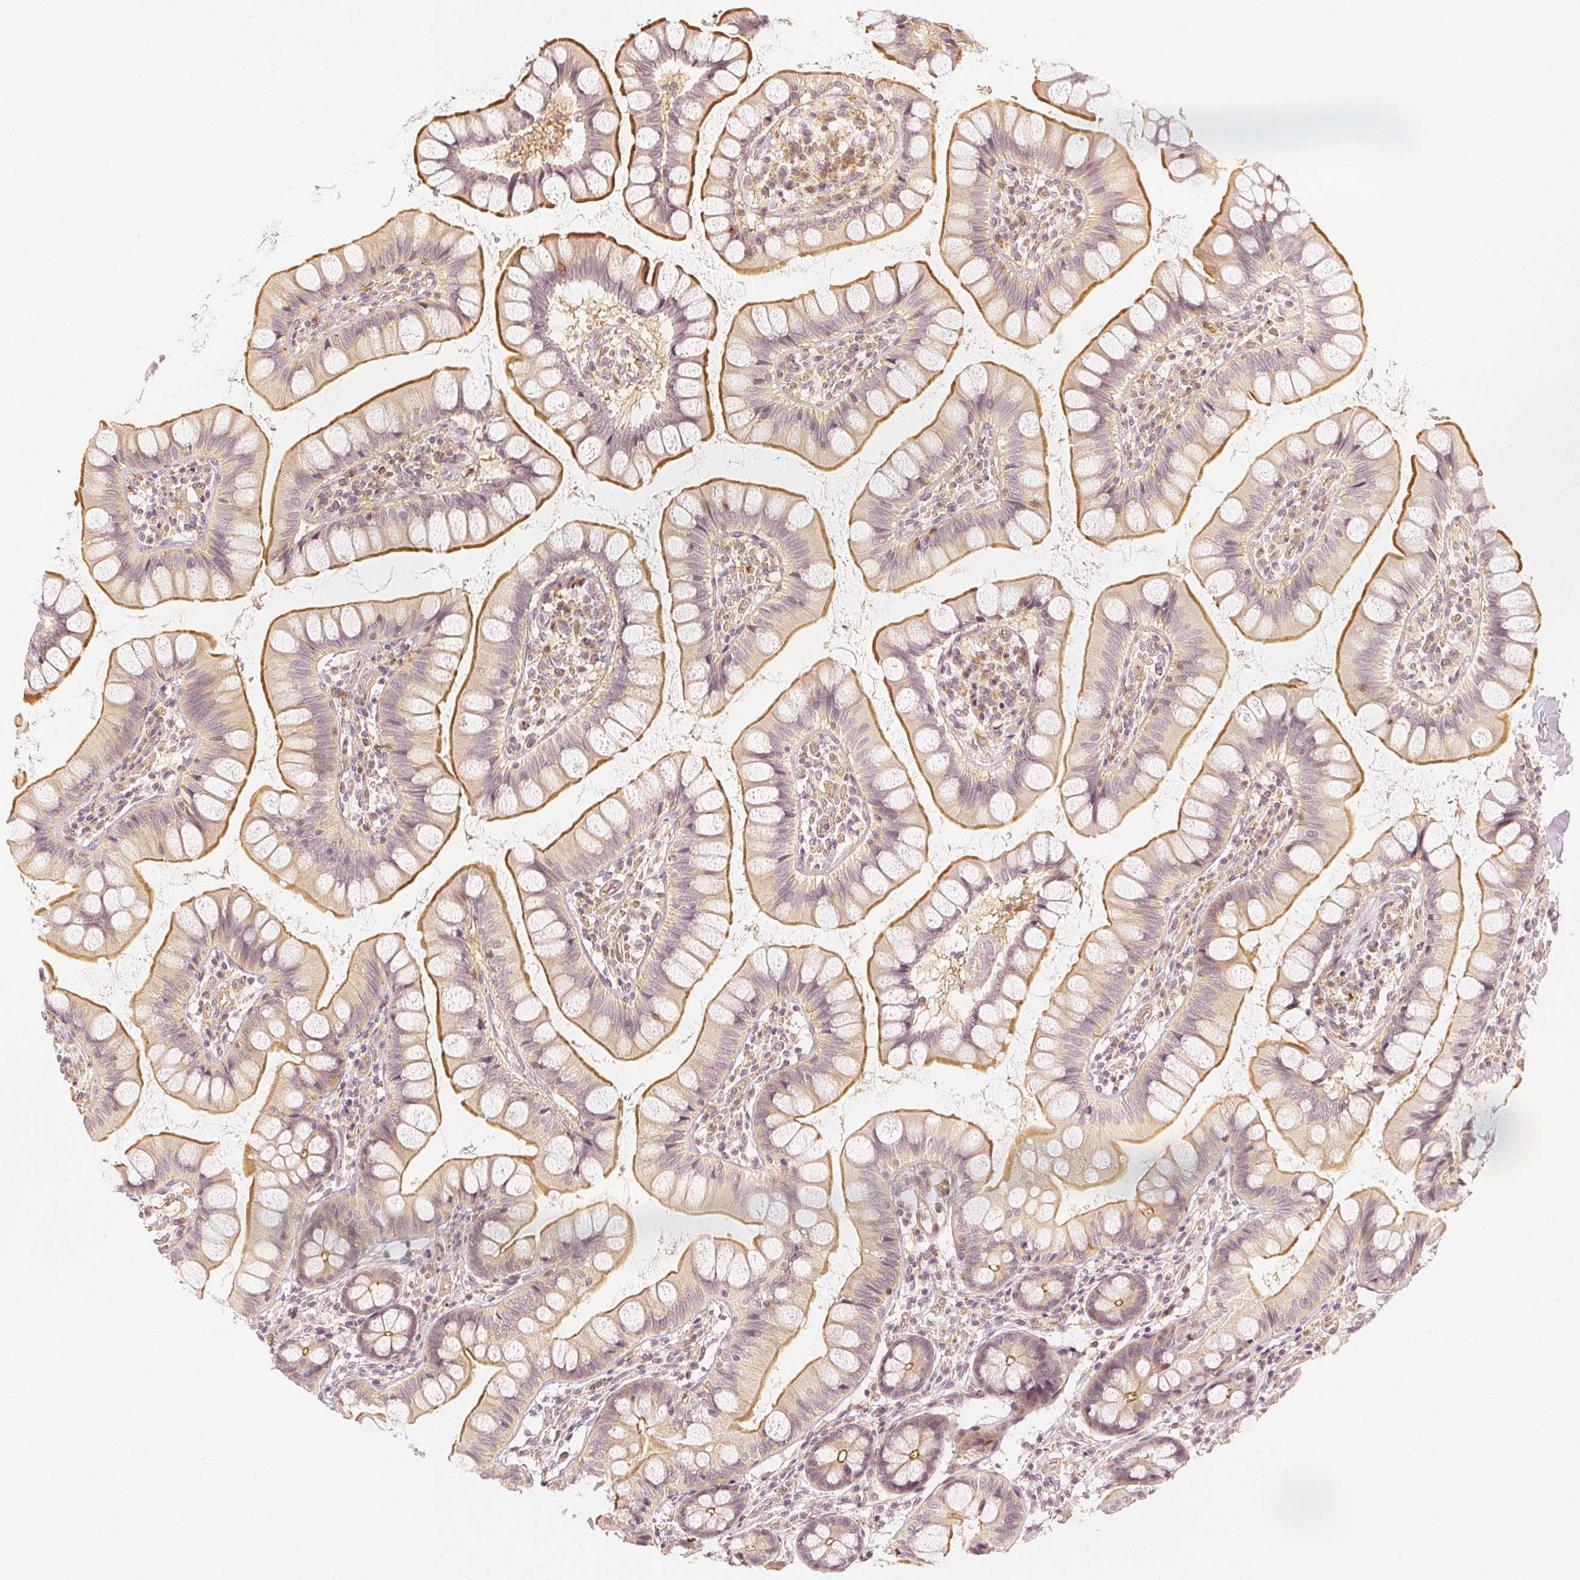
{"staining": {"intensity": "moderate", "quantity": "25%-75%", "location": "cytoplasmic/membranous"}, "tissue": "small intestine", "cell_type": "Glandular cells", "image_type": "normal", "snomed": [{"axis": "morphology", "description": "Normal tissue, NOS"}, {"axis": "topography", "description": "Small intestine"}], "caption": "Immunohistochemistry of benign human small intestine shows medium levels of moderate cytoplasmic/membranous expression in about 25%-75% of glandular cells.", "gene": "ARHGAP26", "patient": {"sex": "male", "age": 70}}